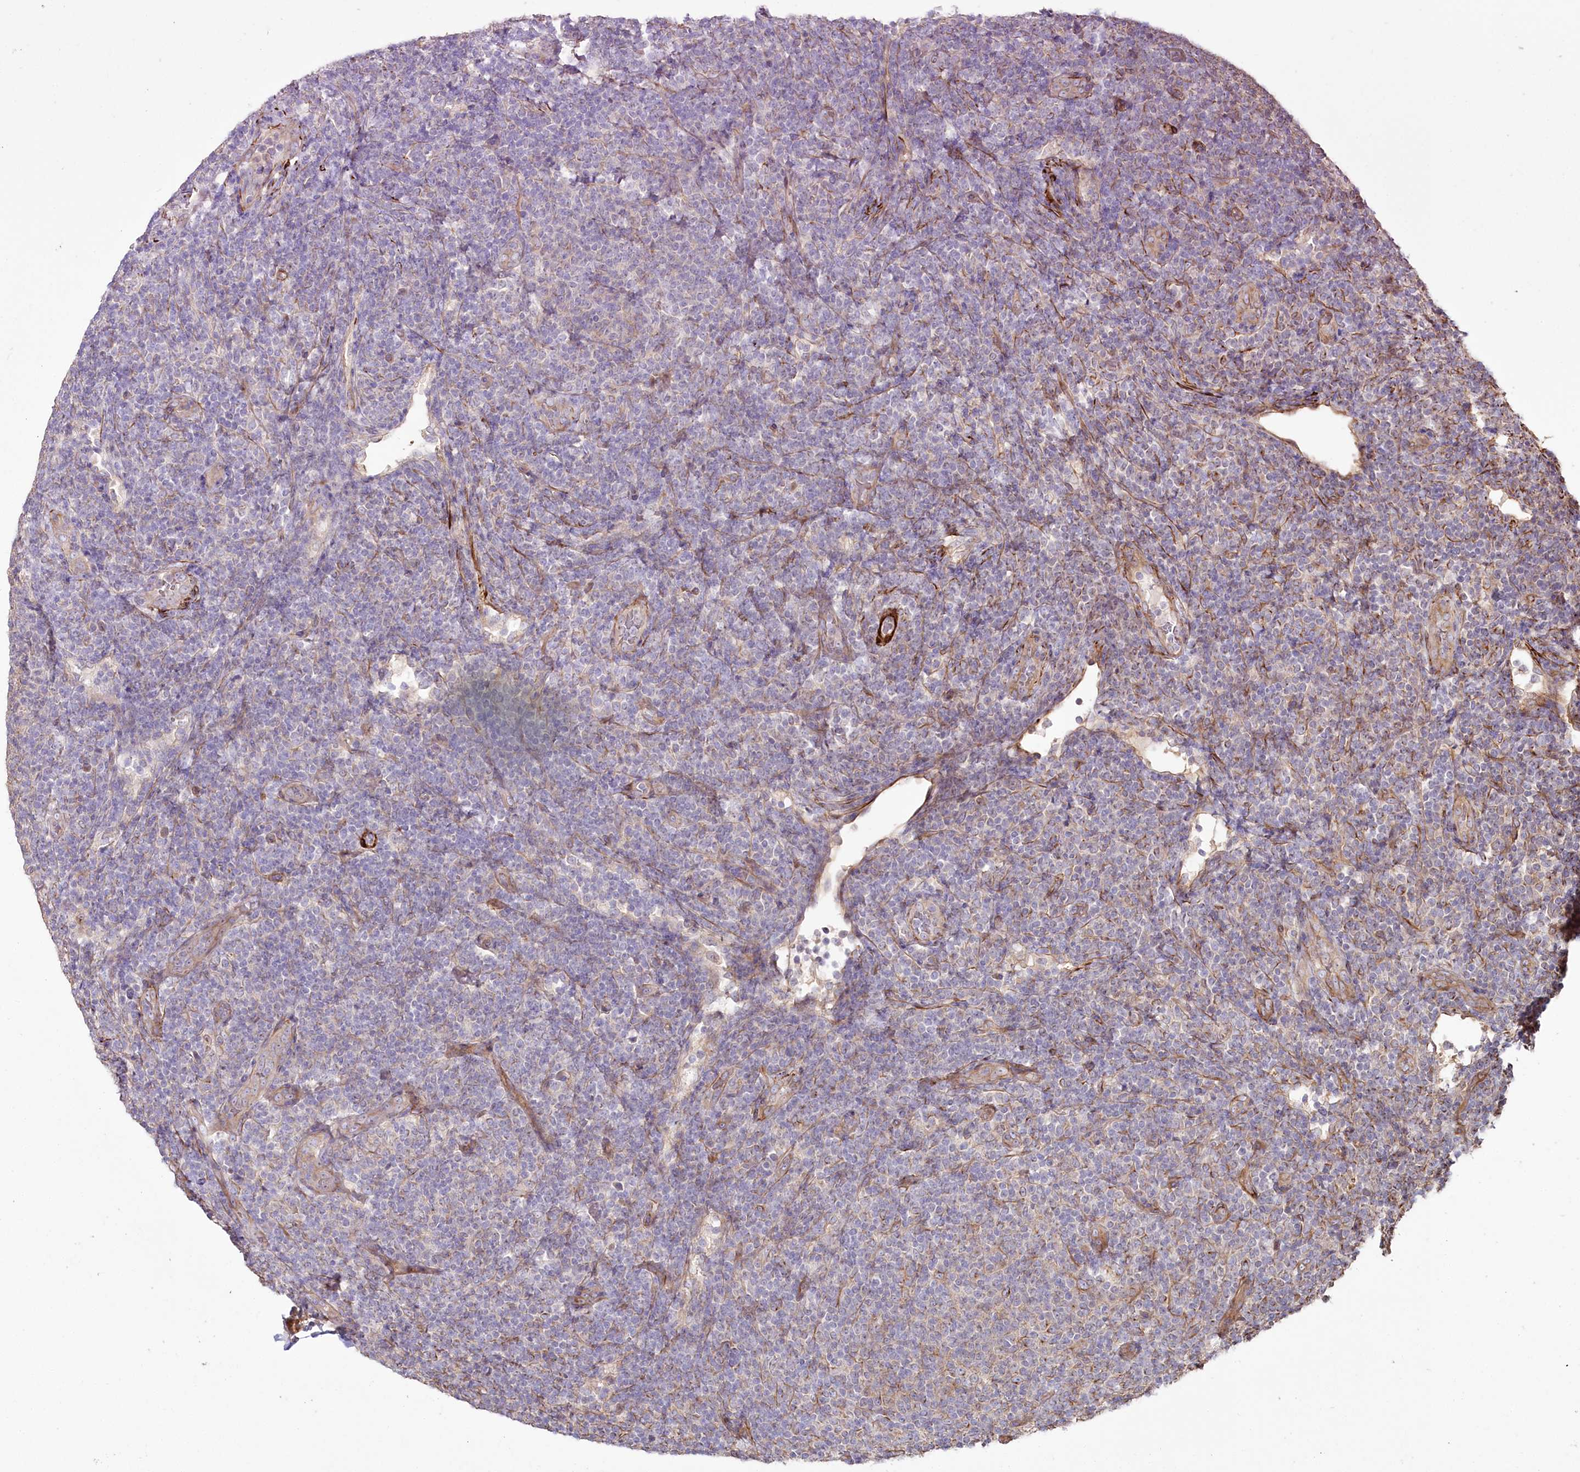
{"staining": {"intensity": "negative", "quantity": "none", "location": "none"}, "tissue": "lymphoma", "cell_type": "Tumor cells", "image_type": "cancer", "snomed": [{"axis": "morphology", "description": "Malignant lymphoma, non-Hodgkin's type, Low grade"}, {"axis": "topography", "description": "Lymph node"}], "caption": "DAB (3,3'-diaminobenzidine) immunohistochemical staining of human malignant lymphoma, non-Hodgkin's type (low-grade) shows no significant positivity in tumor cells.", "gene": "SUMF1", "patient": {"sex": "male", "age": 66}}